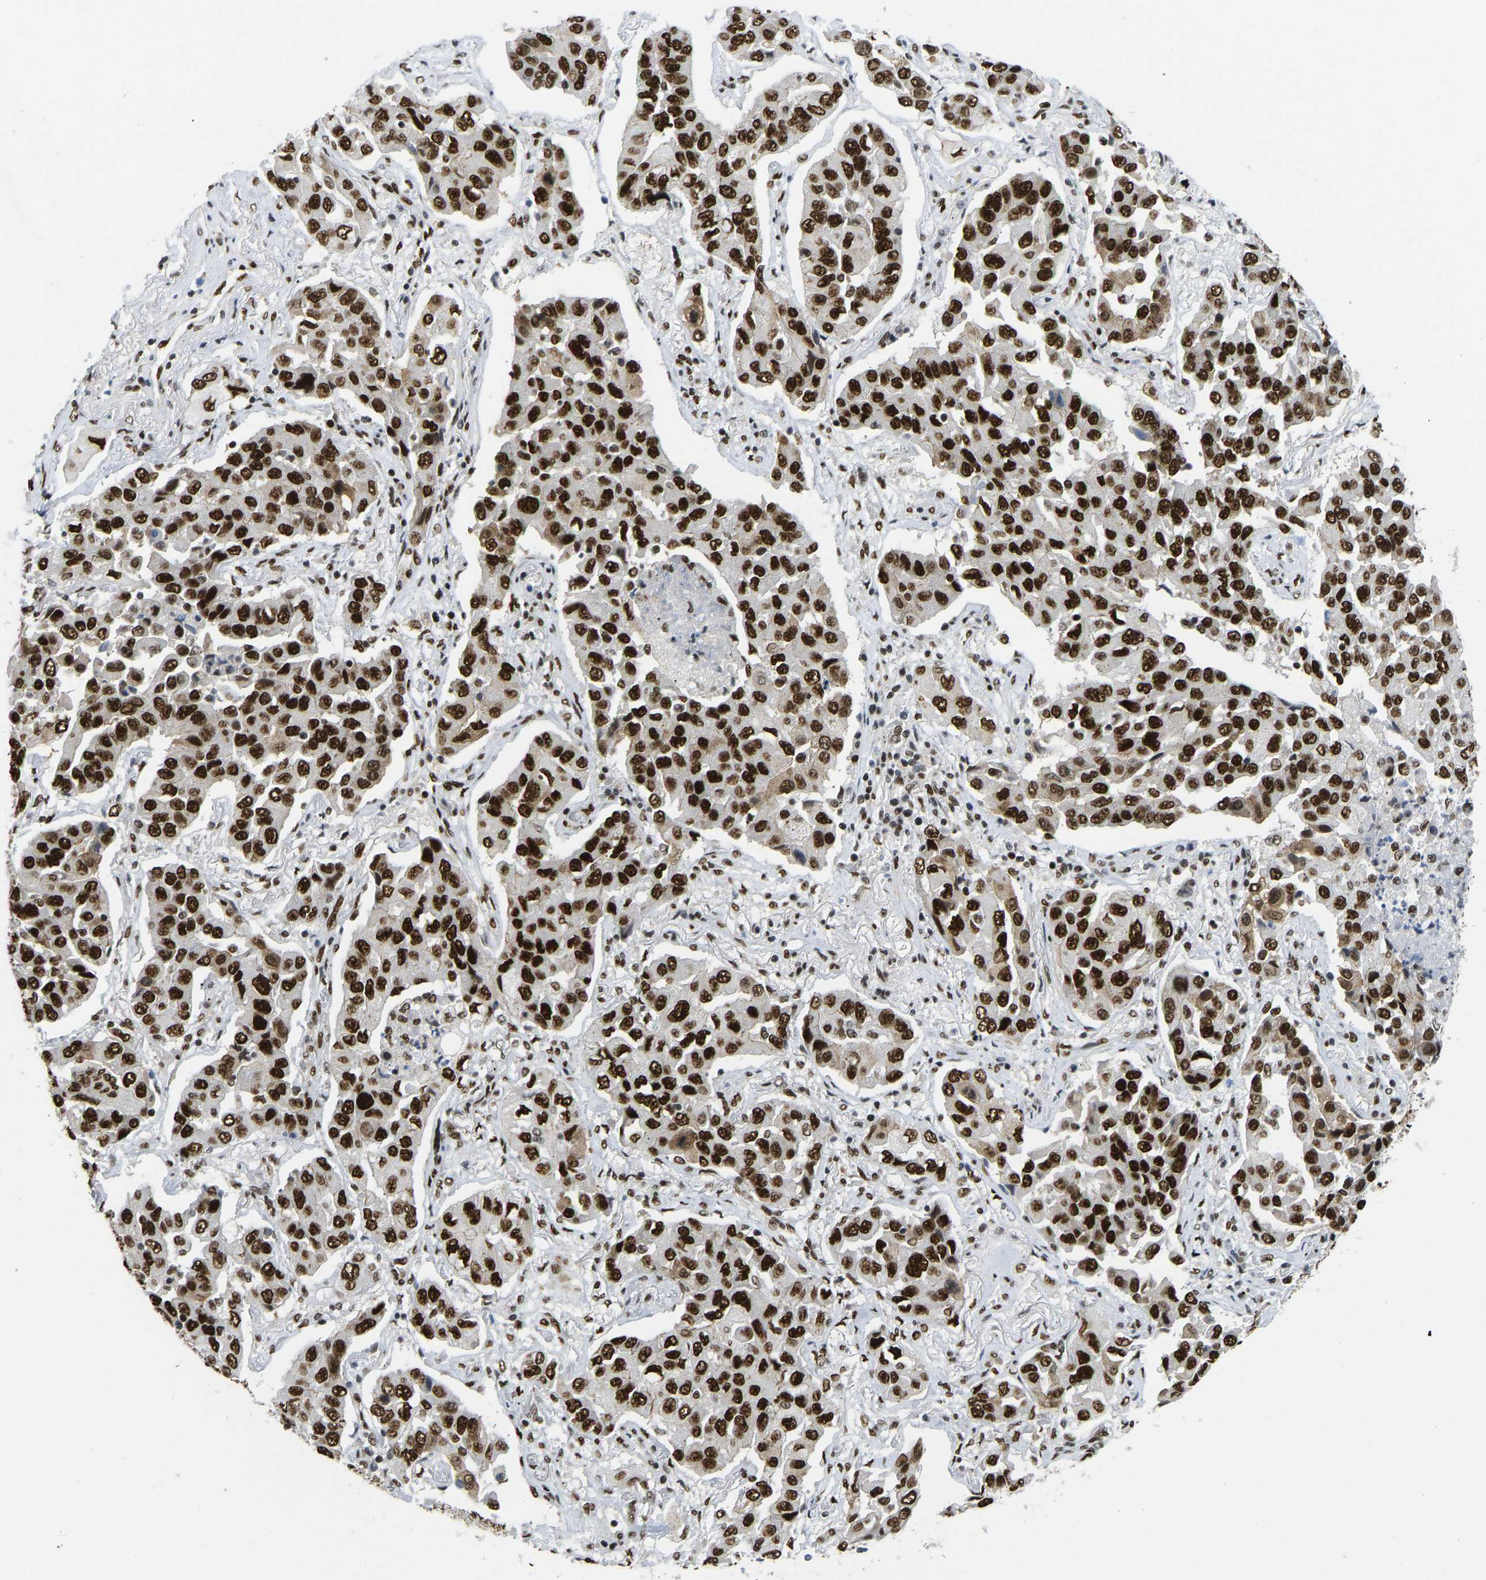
{"staining": {"intensity": "strong", "quantity": ">75%", "location": "nuclear"}, "tissue": "lung cancer", "cell_type": "Tumor cells", "image_type": "cancer", "snomed": [{"axis": "morphology", "description": "Adenocarcinoma, NOS"}, {"axis": "topography", "description": "Lung"}], "caption": "Immunohistochemical staining of human lung cancer demonstrates high levels of strong nuclear positivity in approximately >75% of tumor cells.", "gene": "FOXK1", "patient": {"sex": "female", "age": 65}}